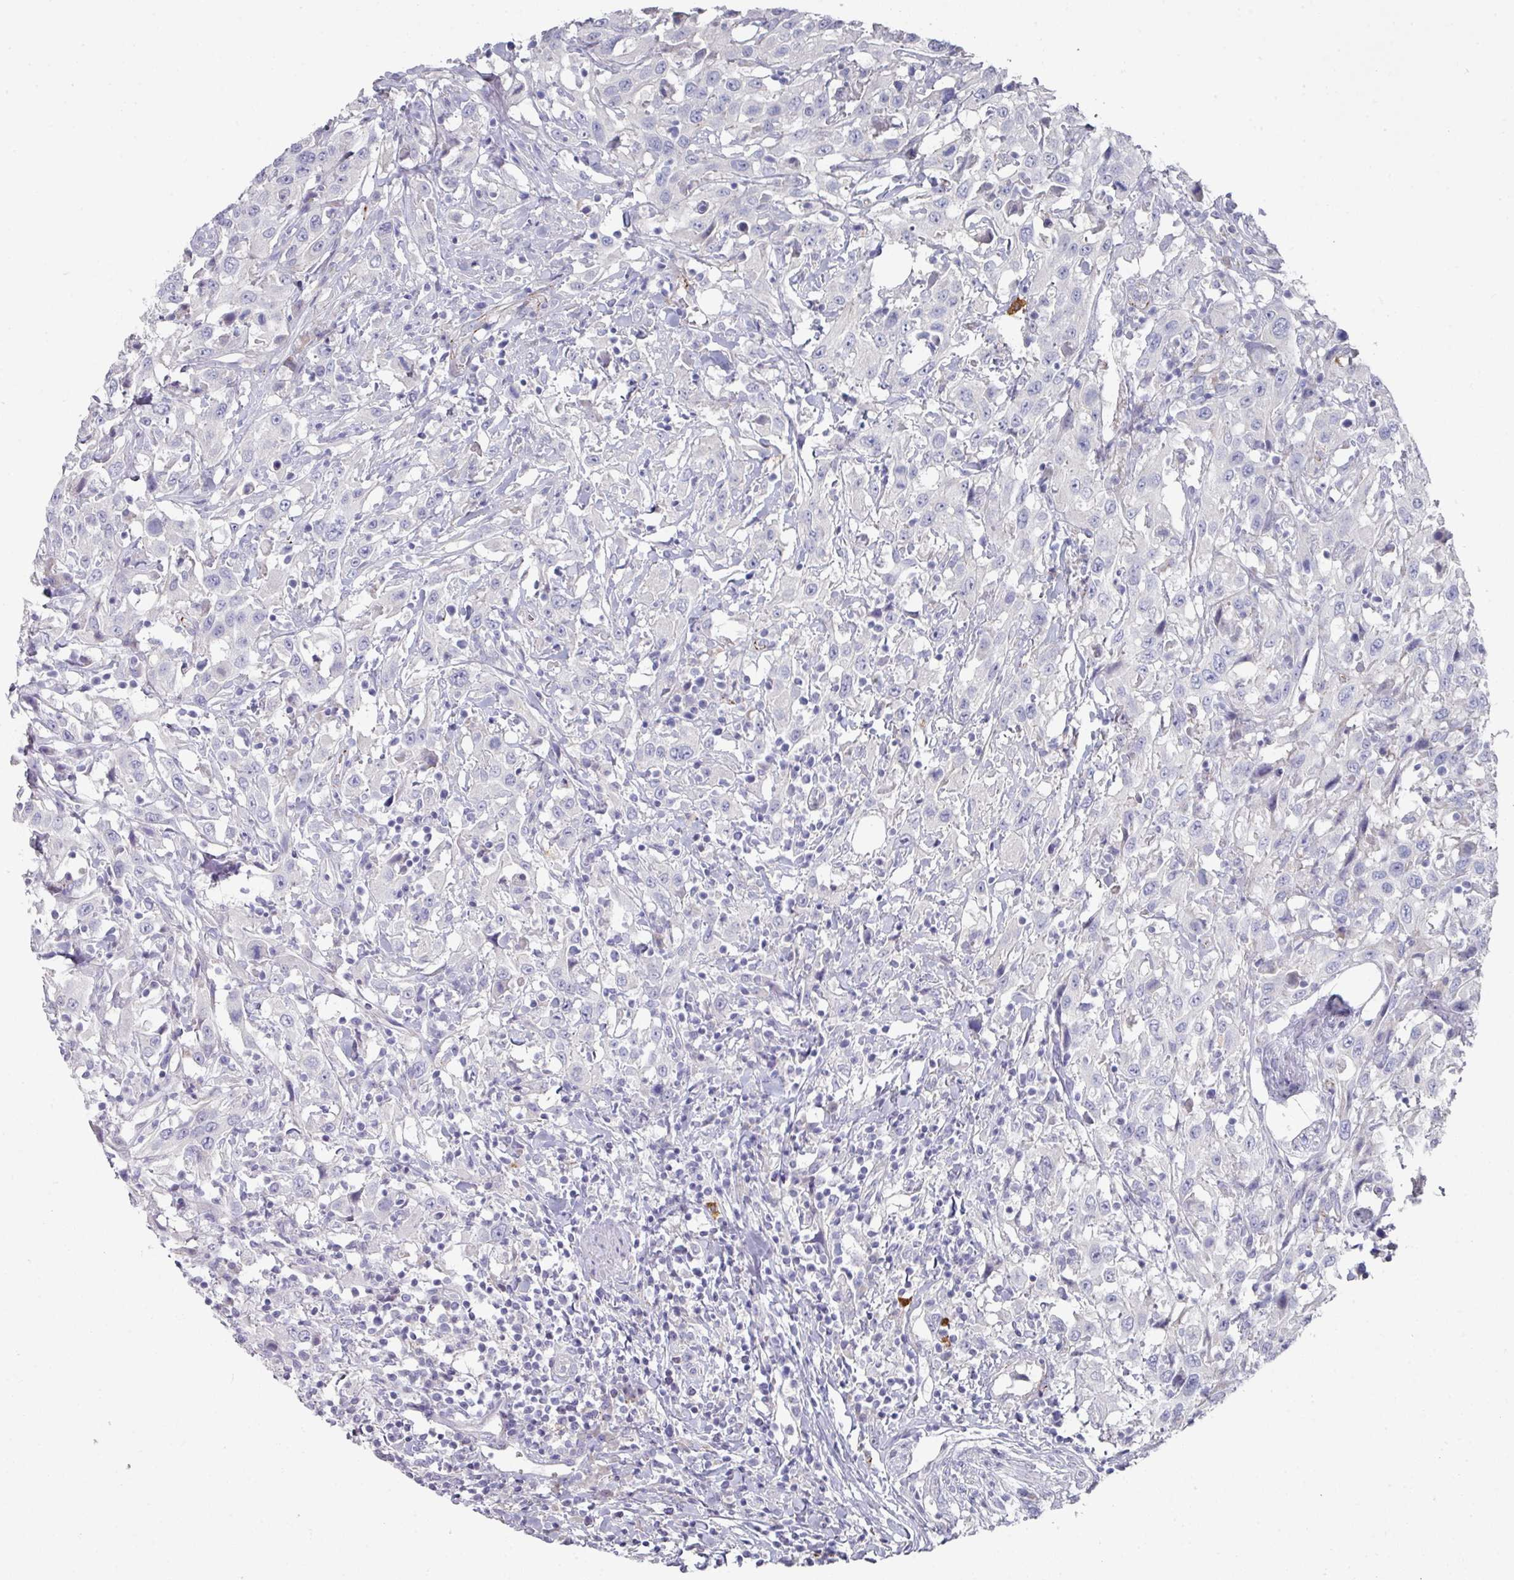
{"staining": {"intensity": "negative", "quantity": "none", "location": "none"}, "tissue": "urothelial cancer", "cell_type": "Tumor cells", "image_type": "cancer", "snomed": [{"axis": "morphology", "description": "Urothelial carcinoma, High grade"}, {"axis": "topography", "description": "Urinary bladder"}], "caption": "Tumor cells show no significant expression in urothelial cancer.", "gene": "NT5C1A", "patient": {"sex": "male", "age": 61}}